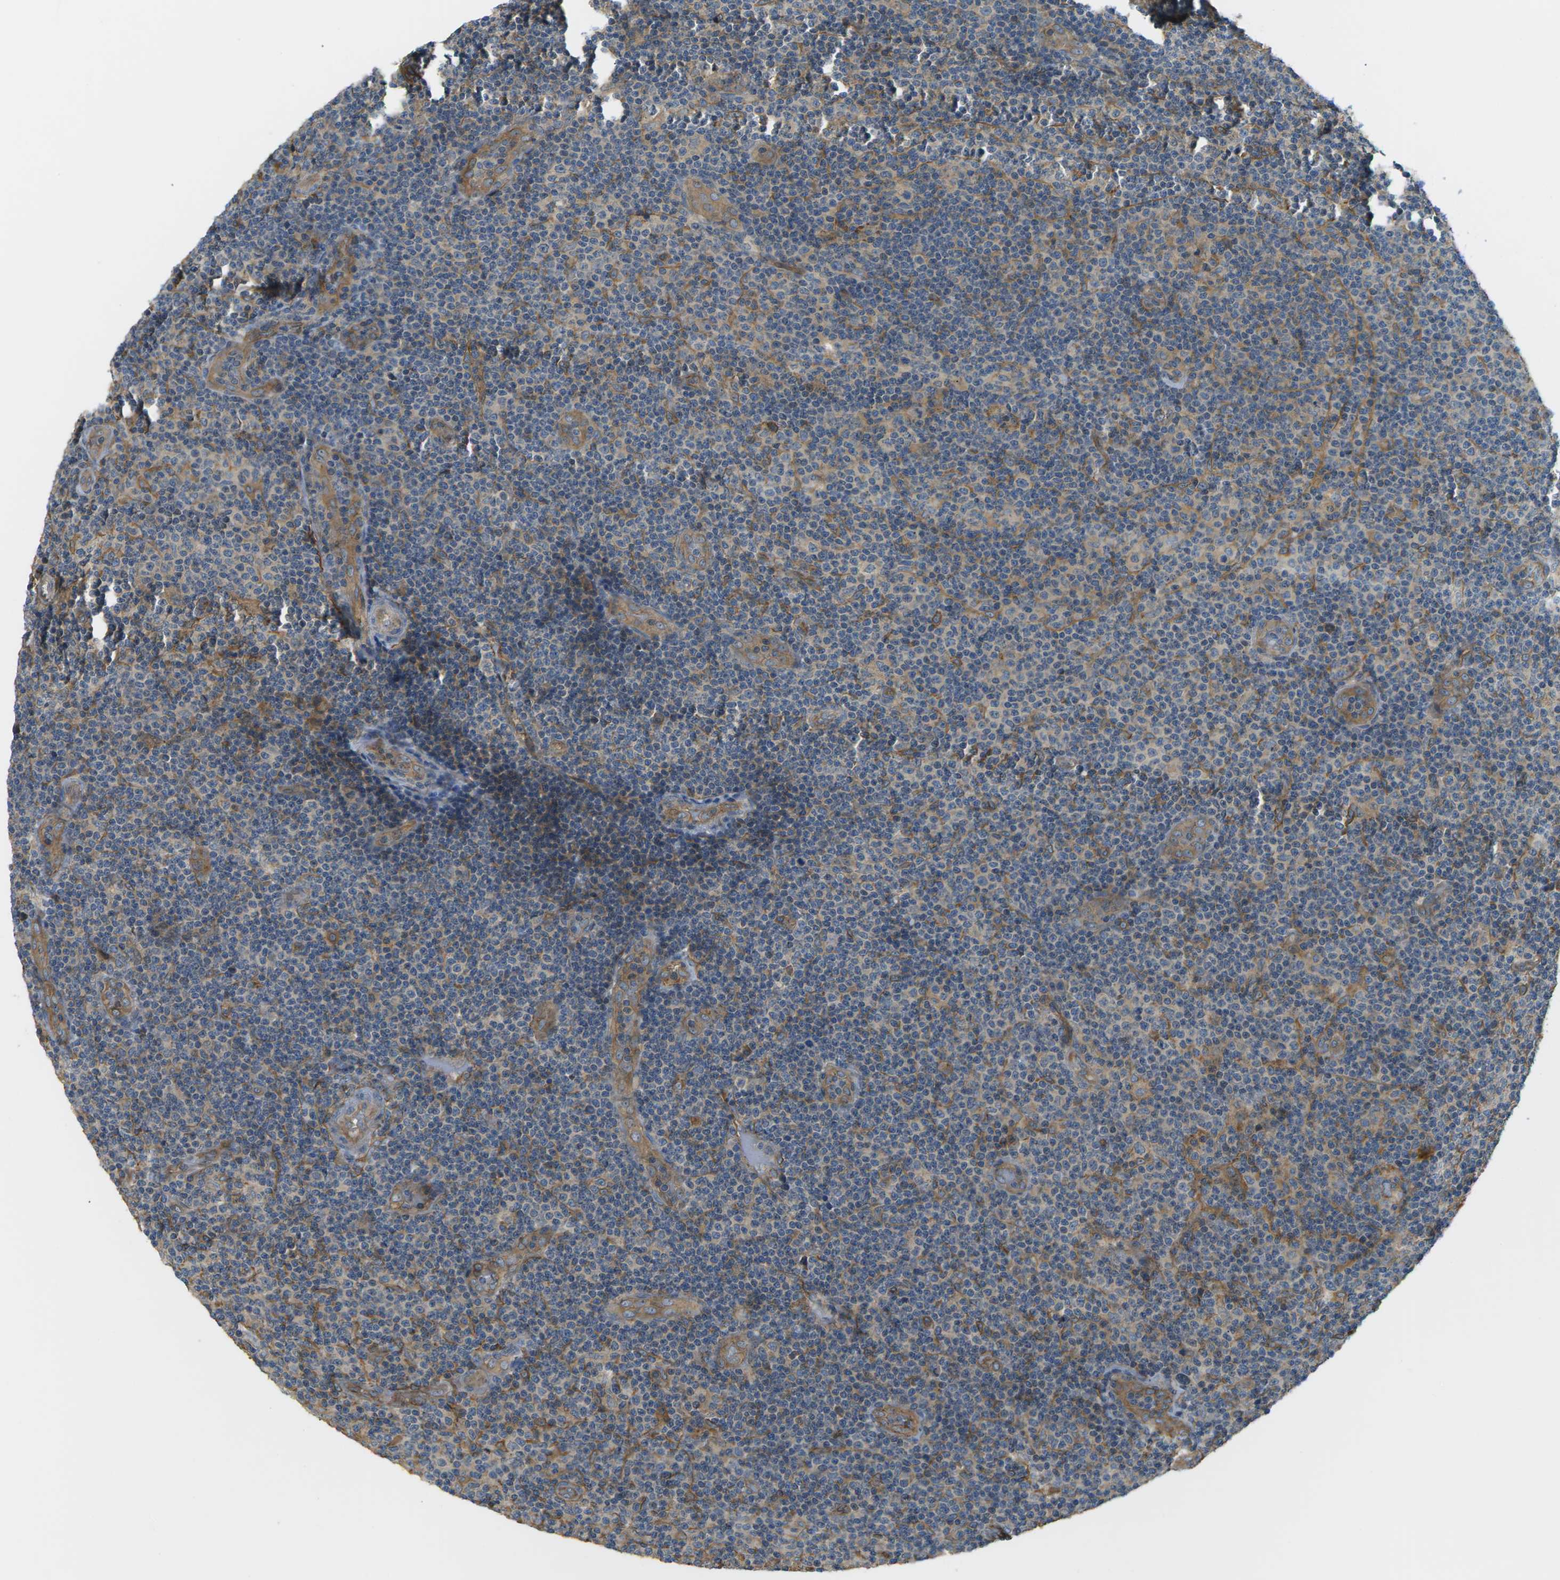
{"staining": {"intensity": "weak", "quantity": "25%-75%", "location": "cytoplasmic/membranous"}, "tissue": "lymphoma", "cell_type": "Tumor cells", "image_type": "cancer", "snomed": [{"axis": "morphology", "description": "Malignant lymphoma, non-Hodgkin's type, Low grade"}, {"axis": "topography", "description": "Lymph node"}], "caption": "IHC staining of malignant lymphoma, non-Hodgkin's type (low-grade), which reveals low levels of weak cytoplasmic/membranous positivity in about 25%-75% of tumor cells indicating weak cytoplasmic/membranous protein staining. The staining was performed using DAB (brown) for protein detection and nuclei were counterstained in hematoxylin (blue).", "gene": "DDHD2", "patient": {"sex": "male", "age": 83}}